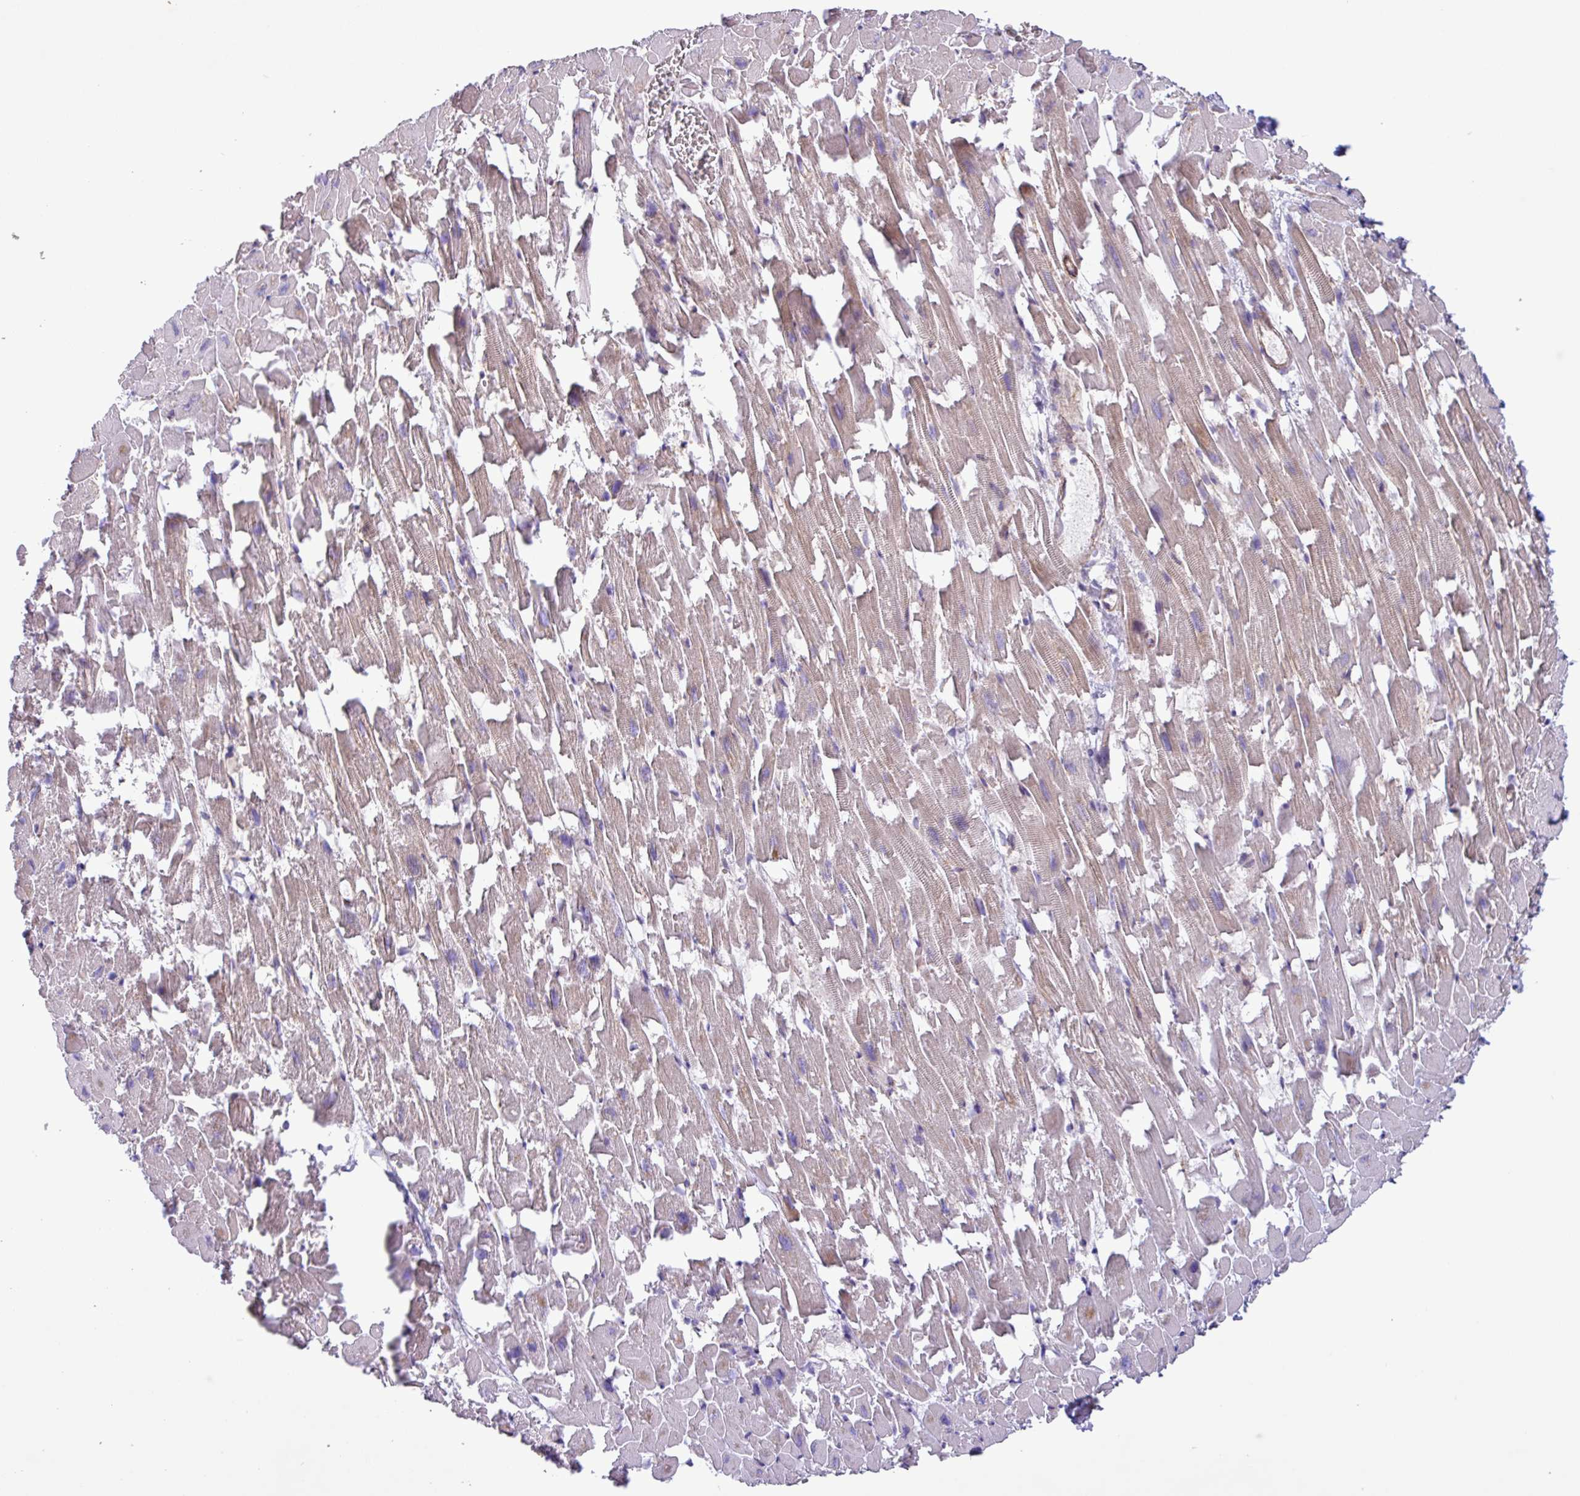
{"staining": {"intensity": "weak", "quantity": "25%-75%", "location": "cytoplasmic/membranous"}, "tissue": "heart muscle", "cell_type": "Cardiomyocytes", "image_type": "normal", "snomed": [{"axis": "morphology", "description": "Normal tissue, NOS"}, {"axis": "topography", "description": "Heart"}], "caption": "Protein staining of unremarkable heart muscle shows weak cytoplasmic/membranous expression in about 25%-75% of cardiomyocytes.", "gene": "CNTRL", "patient": {"sex": "female", "age": 64}}